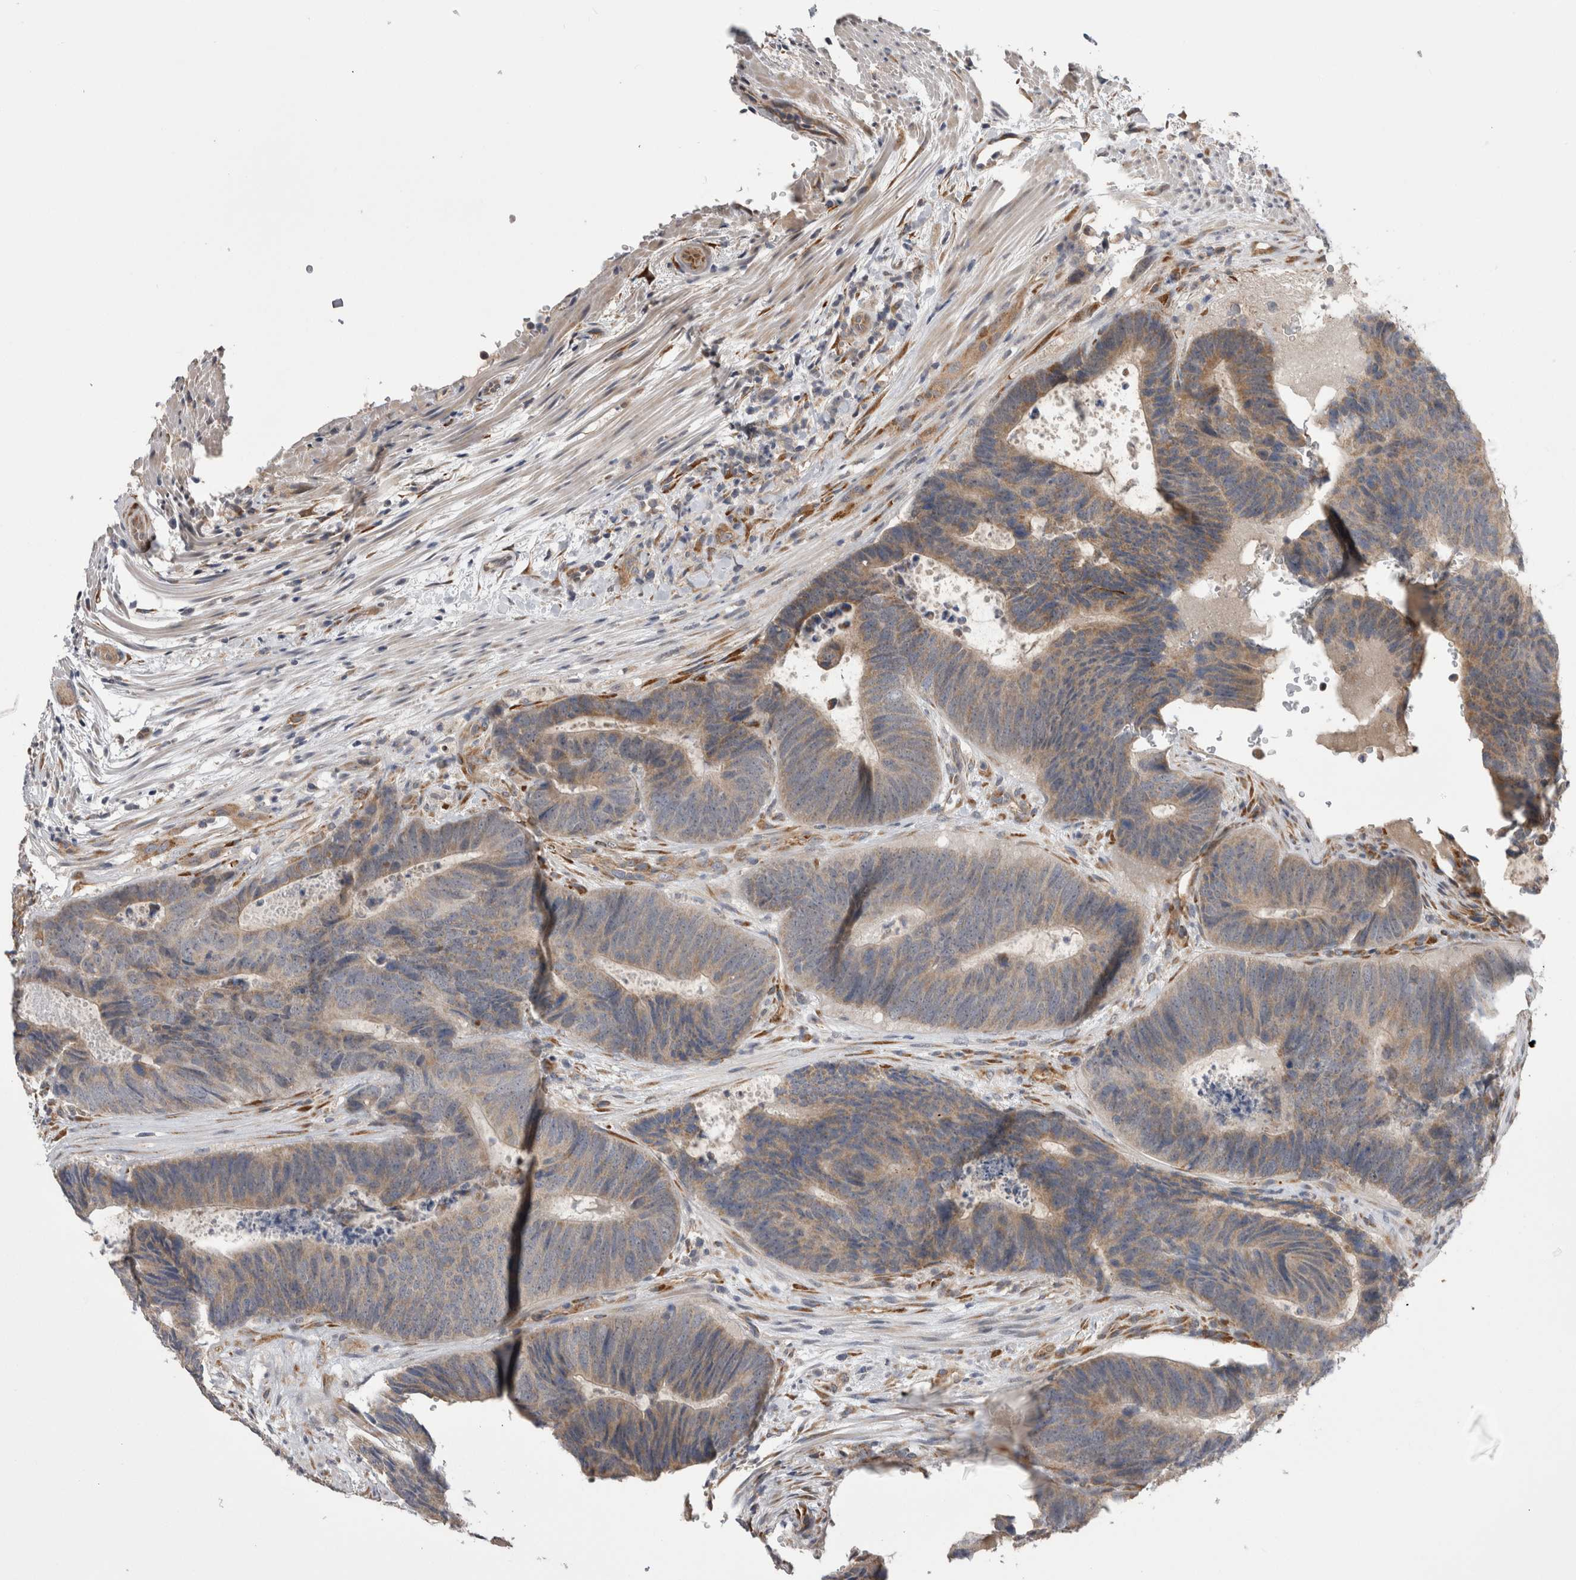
{"staining": {"intensity": "weak", "quantity": ">75%", "location": "cytoplasmic/membranous"}, "tissue": "colorectal cancer", "cell_type": "Tumor cells", "image_type": "cancer", "snomed": [{"axis": "morphology", "description": "Adenocarcinoma, NOS"}, {"axis": "topography", "description": "Colon"}], "caption": "This photomicrograph exhibits colorectal adenocarcinoma stained with immunohistochemistry to label a protein in brown. The cytoplasmic/membranous of tumor cells show weak positivity for the protein. Nuclei are counter-stained blue.", "gene": "ARHGAP29", "patient": {"sex": "male", "age": 56}}